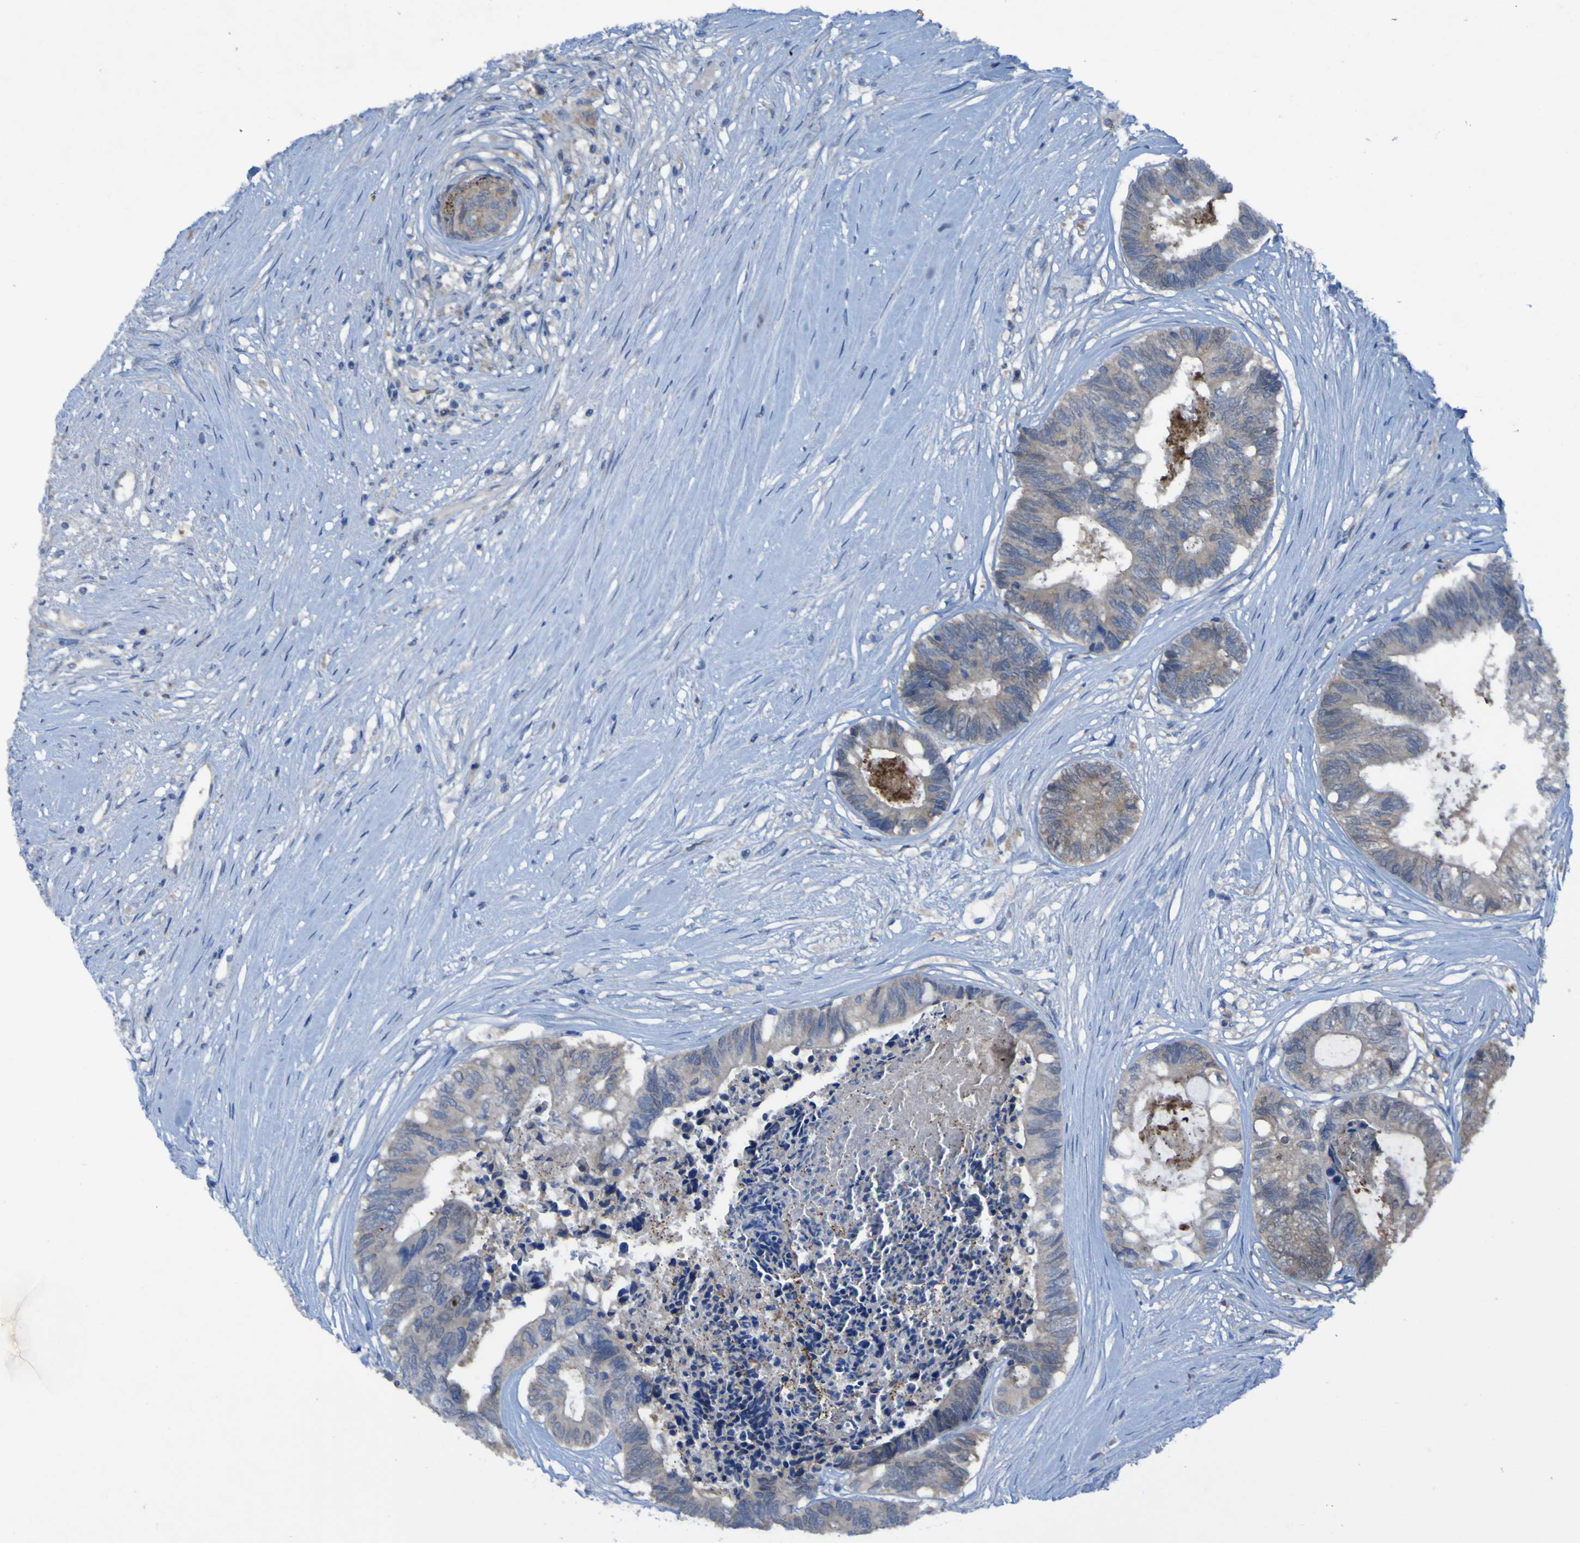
{"staining": {"intensity": "negative", "quantity": "none", "location": "none"}, "tissue": "colorectal cancer", "cell_type": "Tumor cells", "image_type": "cancer", "snomed": [{"axis": "morphology", "description": "Adenocarcinoma, NOS"}, {"axis": "topography", "description": "Rectum"}], "caption": "This is an immunohistochemistry (IHC) photomicrograph of human colorectal cancer (adenocarcinoma). There is no expression in tumor cells.", "gene": "SGK2", "patient": {"sex": "male", "age": 63}}